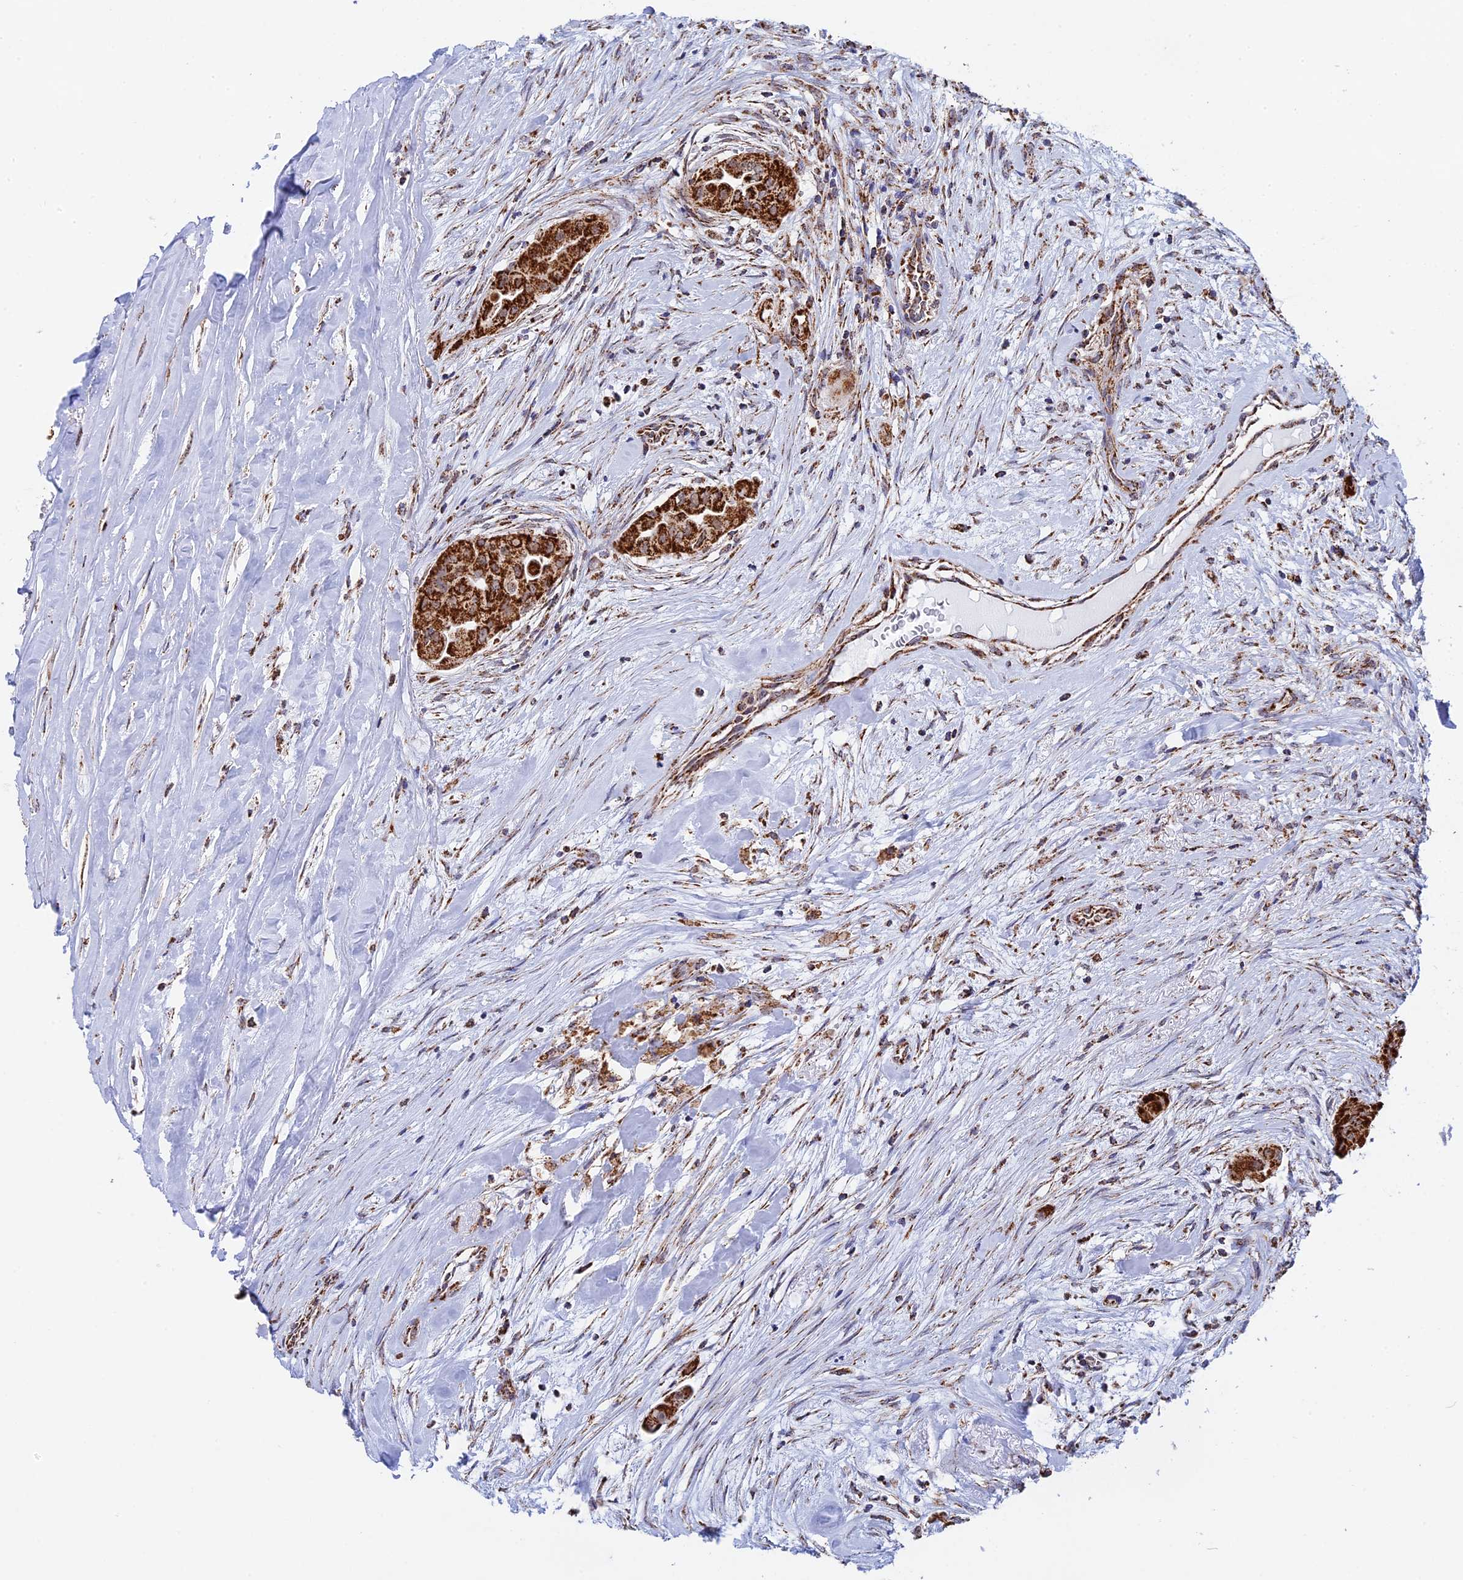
{"staining": {"intensity": "strong", "quantity": ">75%", "location": "cytoplasmic/membranous"}, "tissue": "thyroid cancer", "cell_type": "Tumor cells", "image_type": "cancer", "snomed": [{"axis": "morphology", "description": "Papillary adenocarcinoma, NOS"}, {"axis": "topography", "description": "Thyroid gland"}], "caption": "Thyroid cancer stained with DAB IHC demonstrates high levels of strong cytoplasmic/membranous staining in approximately >75% of tumor cells. The staining was performed using DAB (3,3'-diaminobenzidine), with brown indicating positive protein expression. Nuclei are stained blue with hematoxylin.", "gene": "CDC16", "patient": {"sex": "female", "age": 59}}